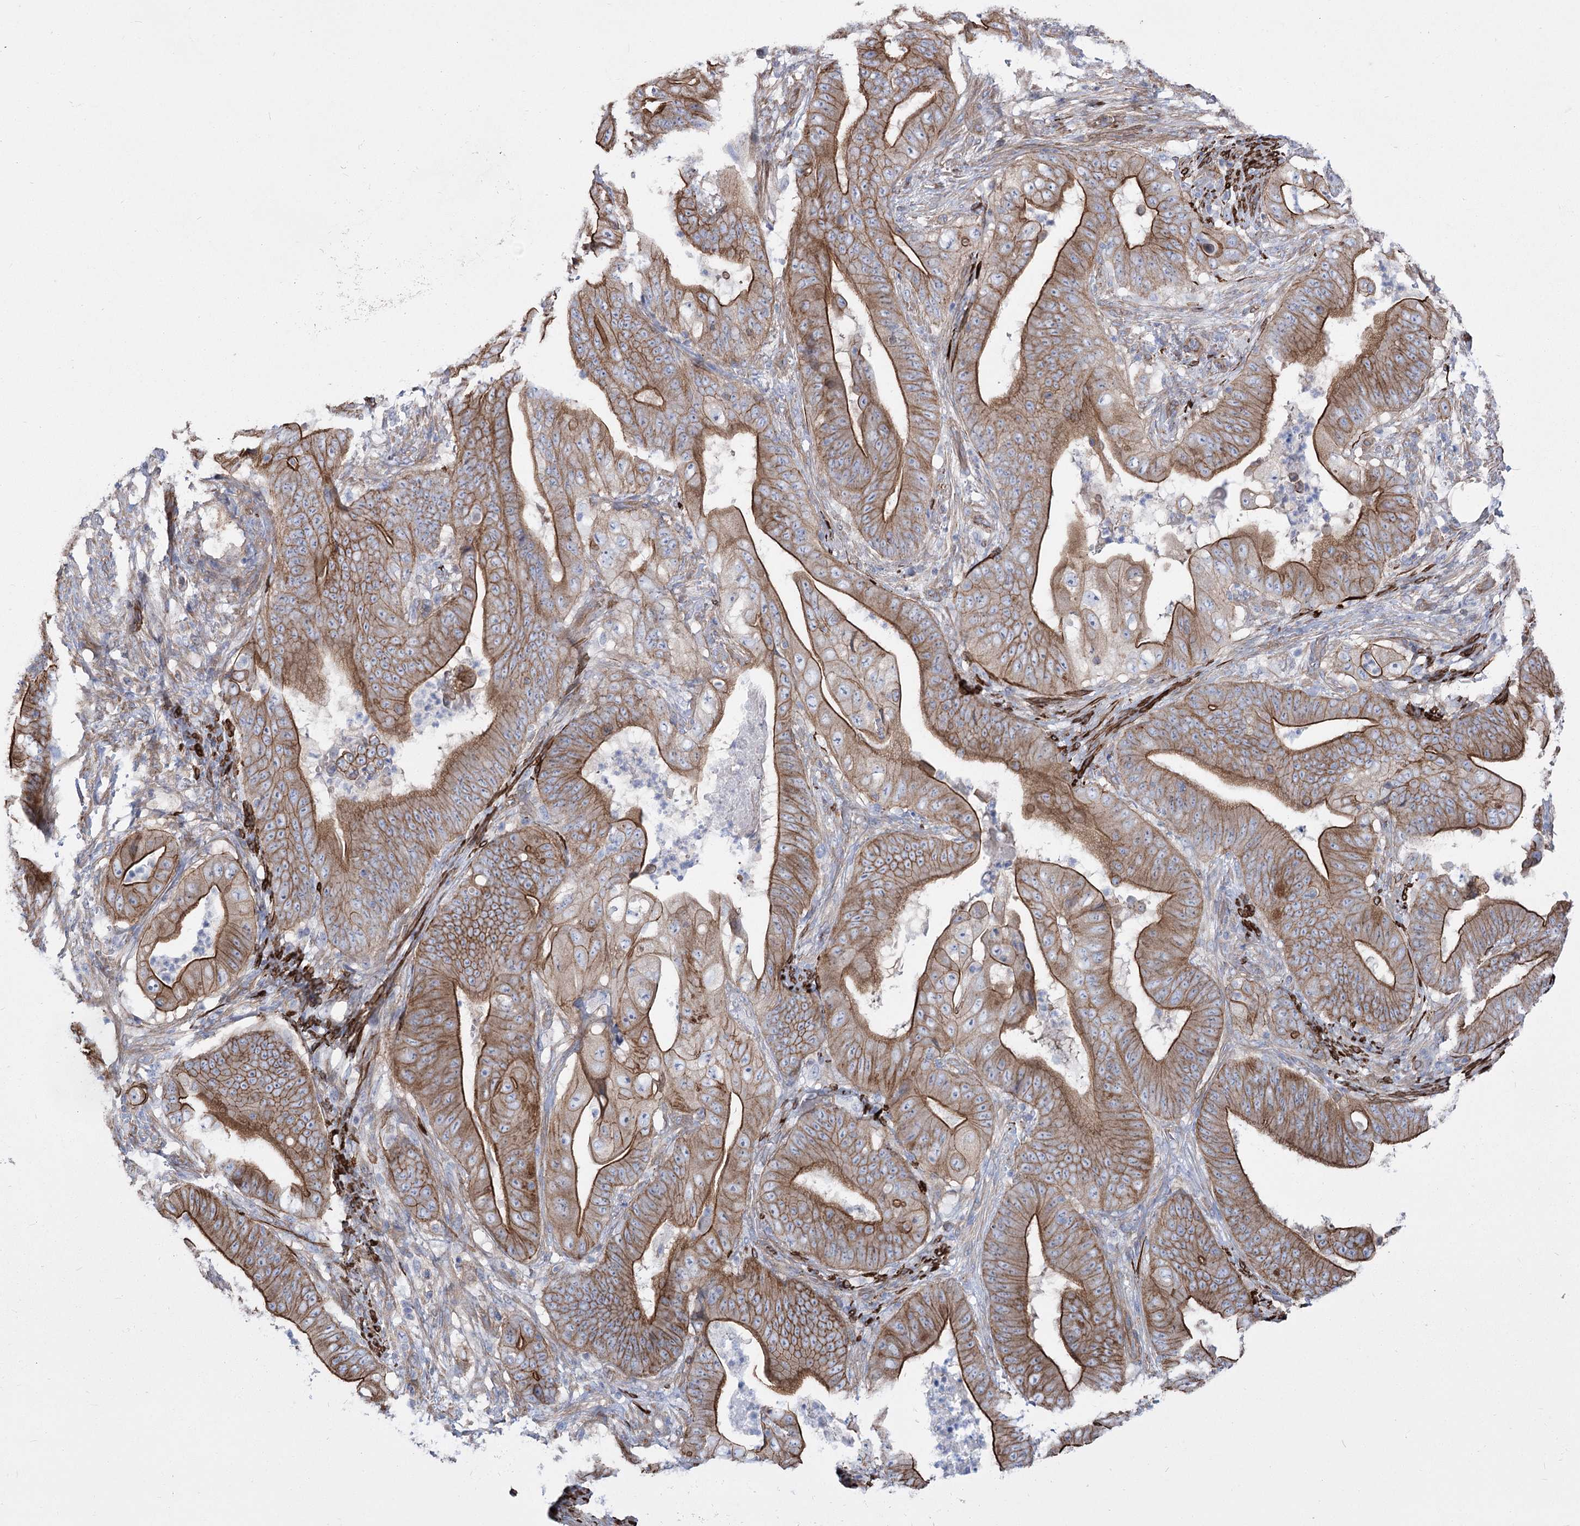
{"staining": {"intensity": "moderate", "quantity": ">75%", "location": "cytoplasmic/membranous"}, "tissue": "stomach cancer", "cell_type": "Tumor cells", "image_type": "cancer", "snomed": [{"axis": "morphology", "description": "Adenocarcinoma, NOS"}, {"axis": "topography", "description": "Stomach"}], "caption": "Protein expression analysis of stomach cancer exhibits moderate cytoplasmic/membranous expression in about >75% of tumor cells.", "gene": "PLEKHA5", "patient": {"sex": "female", "age": 73}}